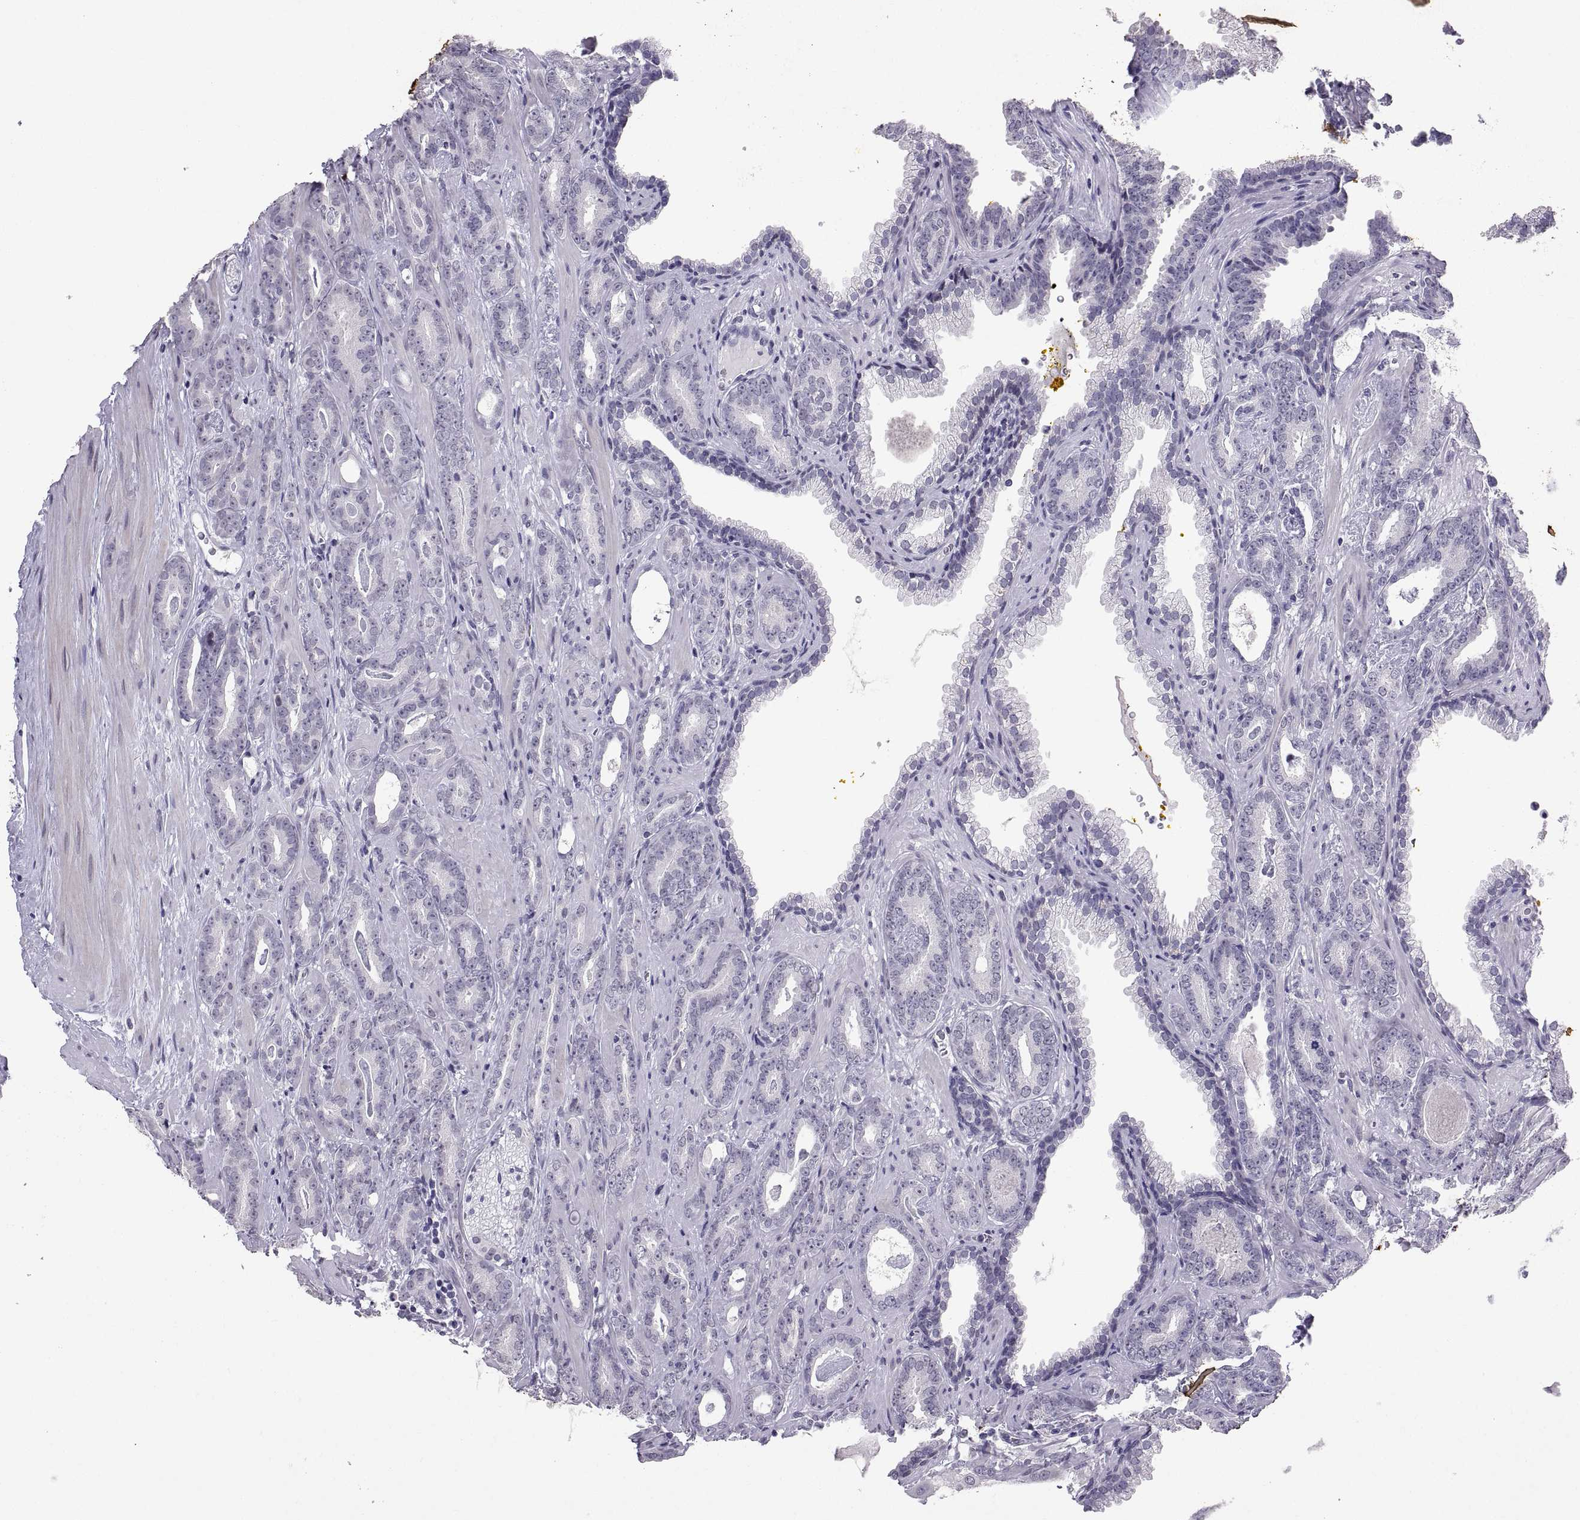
{"staining": {"intensity": "negative", "quantity": "none", "location": "none"}, "tissue": "prostate cancer", "cell_type": "Tumor cells", "image_type": "cancer", "snomed": [{"axis": "morphology", "description": "Adenocarcinoma, Medium grade"}, {"axis": "topography", "description": "Prostate and seminal vesicle, NOS"}, {"axis": "topography", "description": "Prostate"}], "caption": "Immunohistochemistry (IHC) of prostate cancer (adenocarcinoma (medium-grade)) reveals no staining in tumor cells.", "gene": "KRT77", "patient": {"sex": "male", "age": 54}}